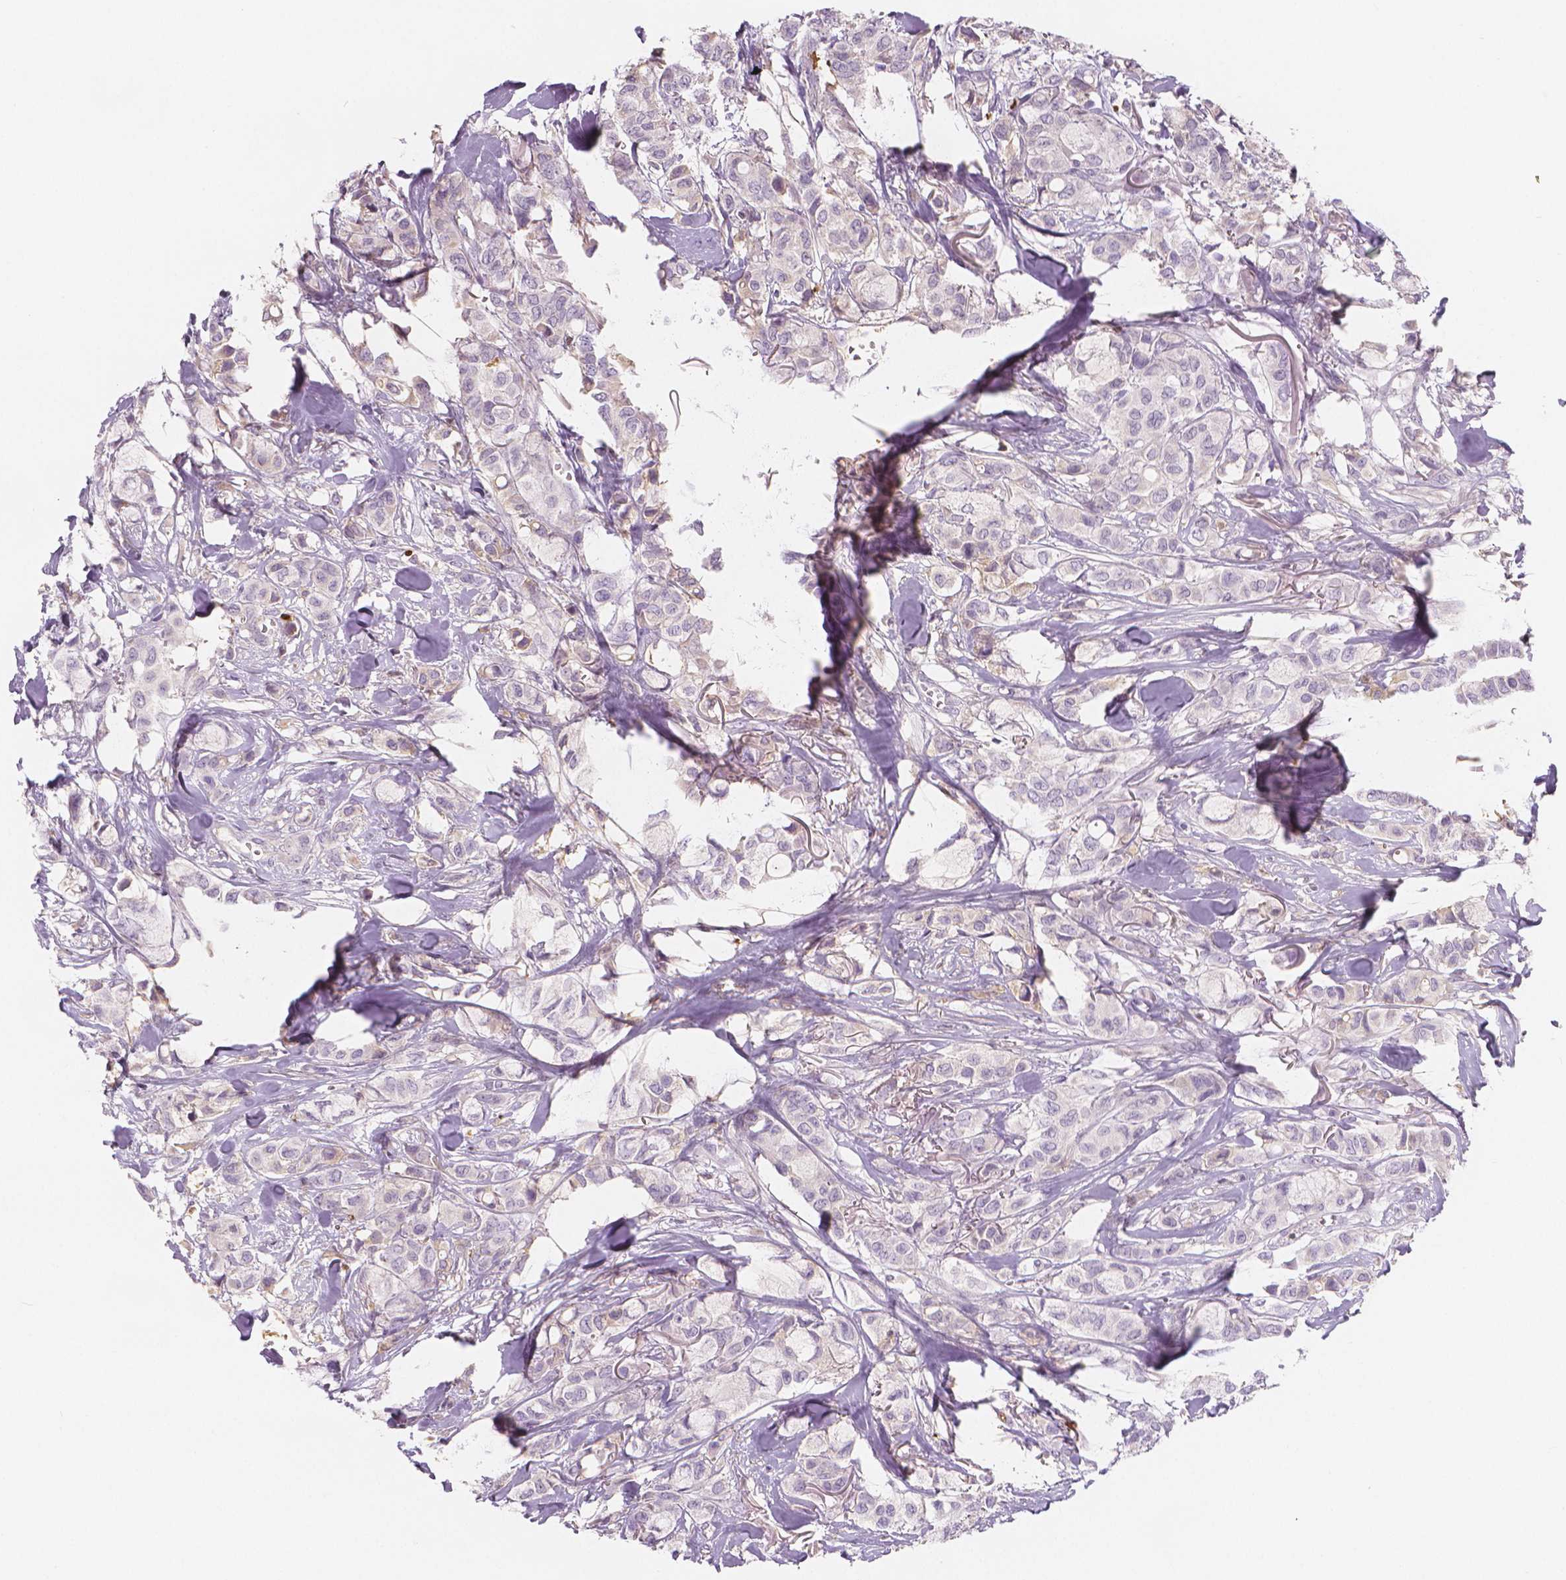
{"staining": {"intensity": "negative", "quantity": "none", "location": "none"}, "tissue": "breast cancer", "cell_type": "Tumor cells", "image_type": "cancer", "snomed": [{"axis": "morphology", "description": "Duct carcinoma"}, {"axis": "topography", "description": "Breast"}], "caption": "DAB (3,3'-diaminobenzidine) immunohistochemical staining of human breast cancer (infiltrating ductal carcinoma) demonstrates no significant positivity in tumor cells. The staining is performed using DAB (3,3'-diaminobenzidine) brown chromogen with nuclei counter-stained in using hematoxylin.", "gene": "APOA4", "patient": {"sex": "female", "age": 85}}